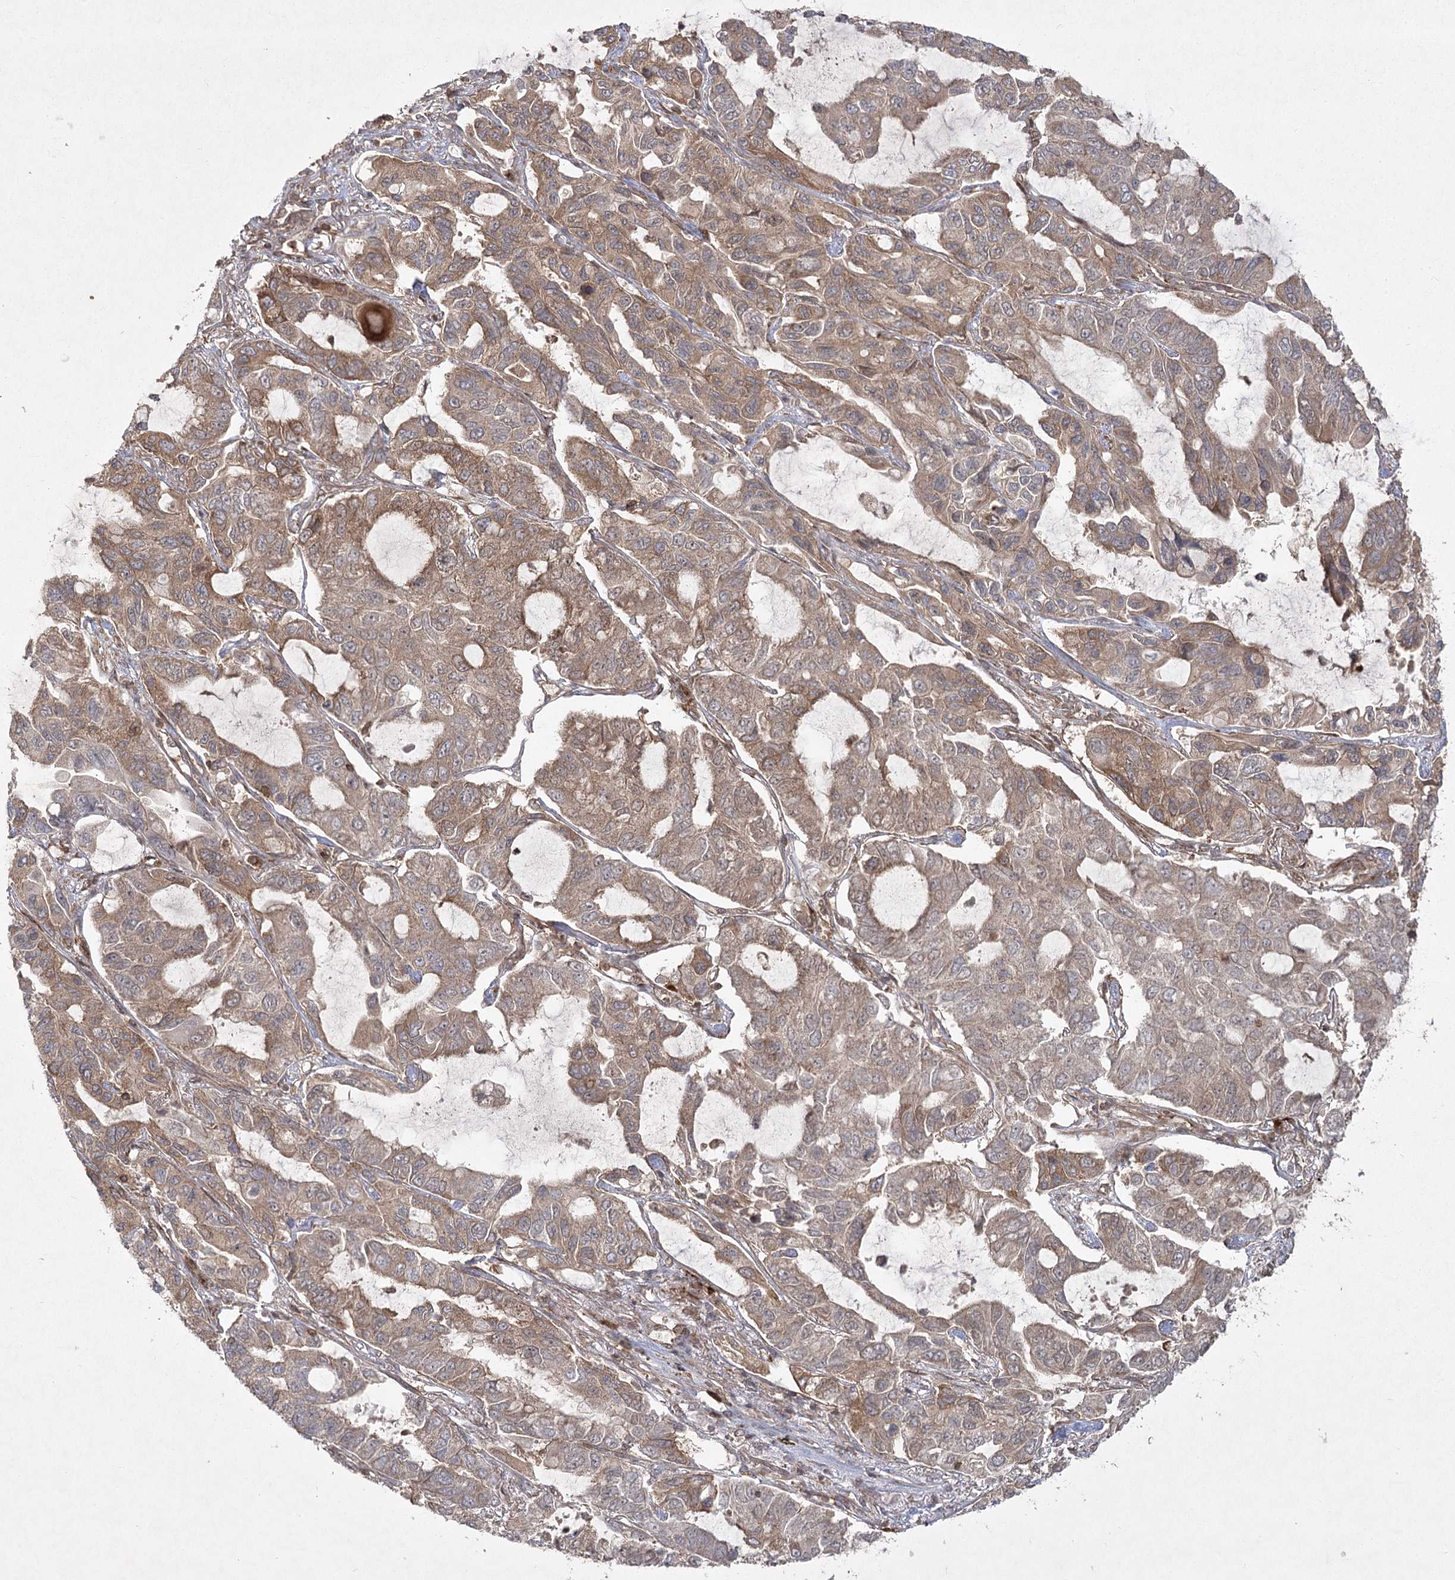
{"staining": {"intensity": "weak", "quantity": ">75%", "location": "cytoplasmic/membranous"}, "tissue": "lung cancer", "cell_type": "Tumor cells", "image_type": "cancer", "snomed": [{"axis": "morphology", "description": "Adenocarcinoma, NOS"}, {"axis": "topography", "description": "Lung"}], "caption": "Brown immunohistochemical staining in adenocarcinoma (lung) demonstrates weak cytoplasmic/membranous staining in approximately >75% of tumor cells.", "gene": "MDFIC", "patient": {"sex": "male", "age": 64}}